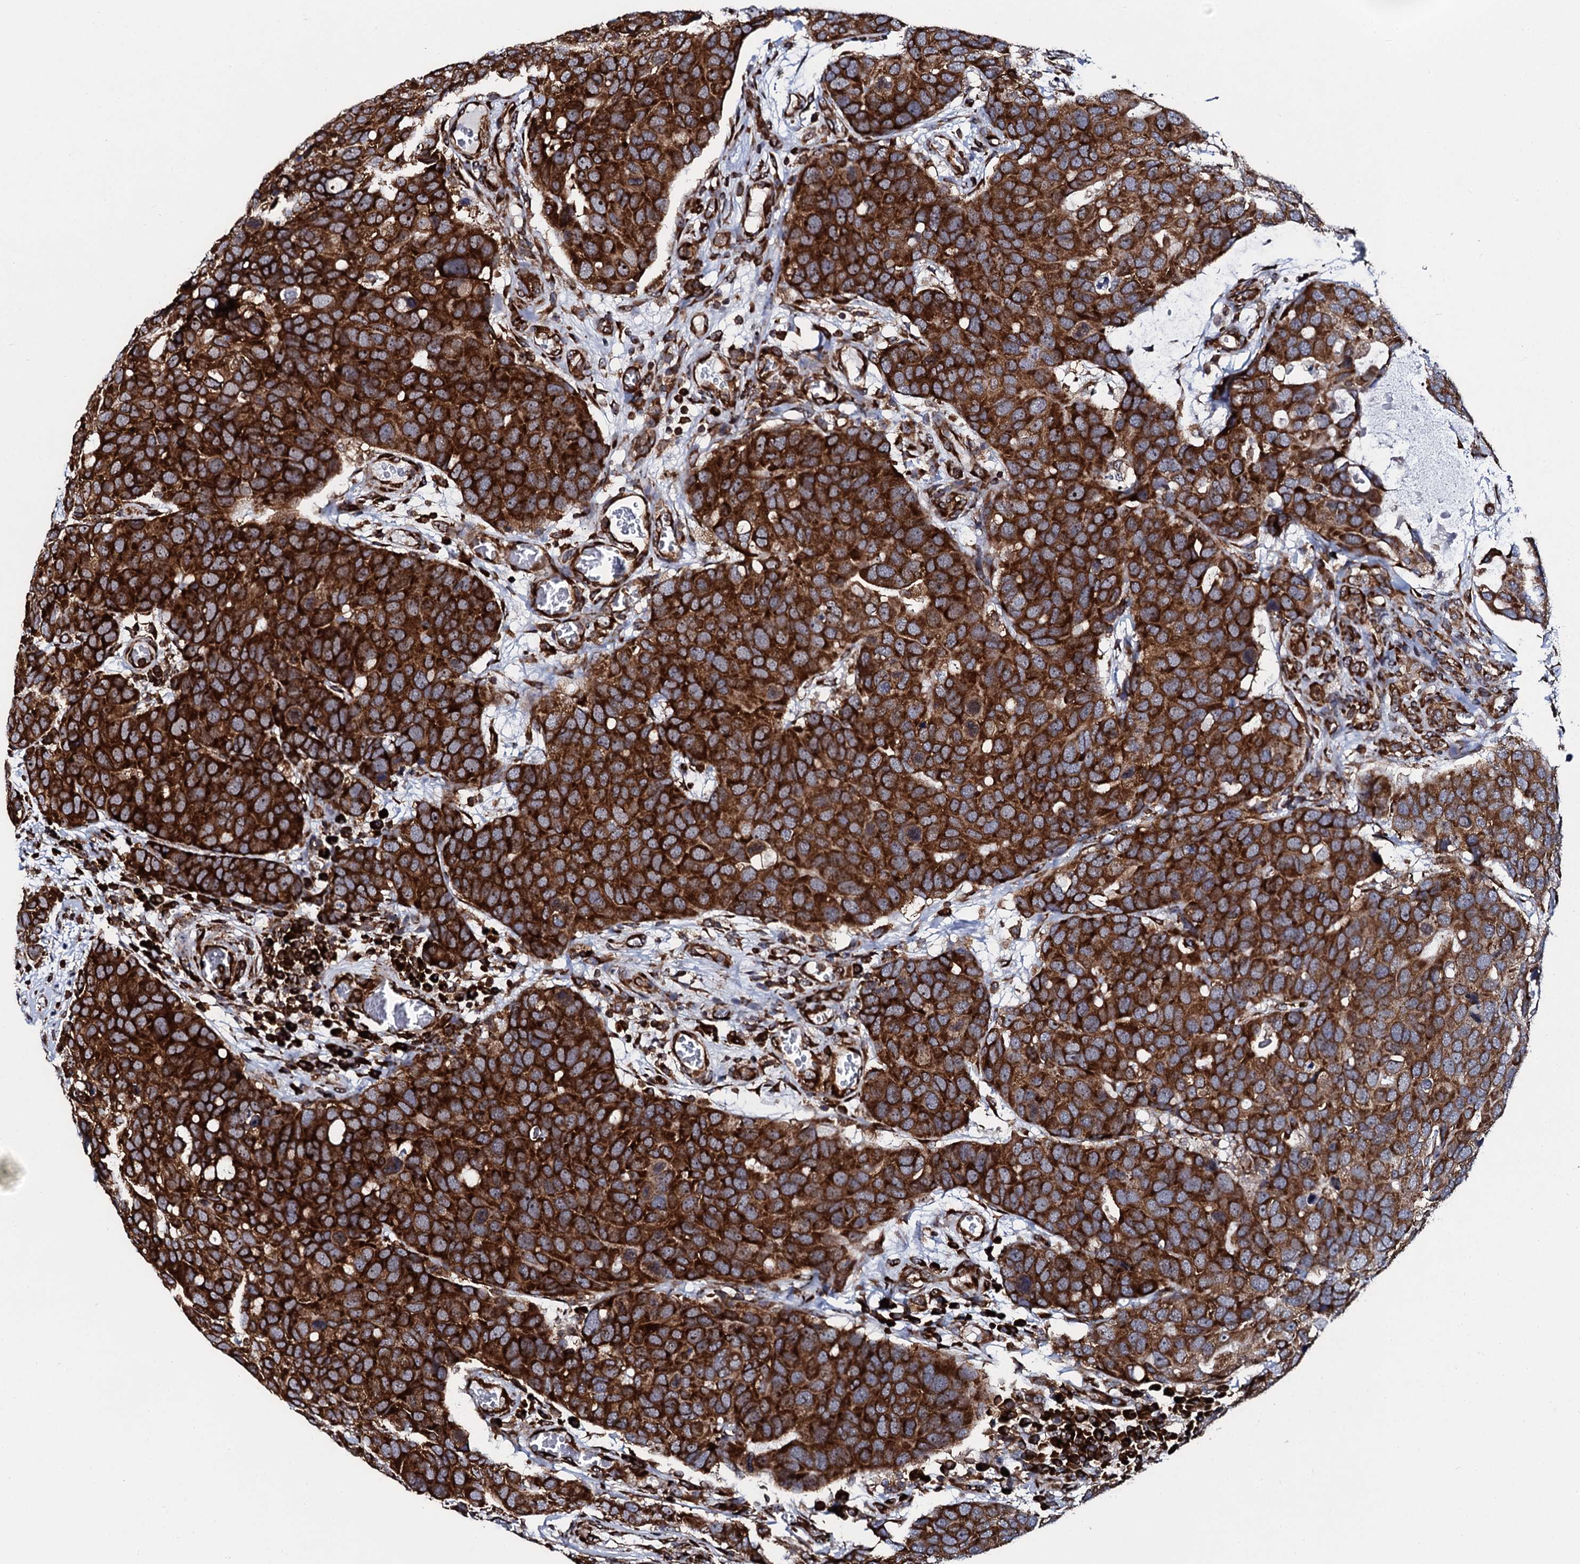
{"staining": {"intensity": "strong", "quantity": ">75%", "location": "cytoplasmic/membranous"}, "tissue": "breast cancer", "cell_type": "Tumor cells", "image_type": "cancer", "snomed": [{"axis": "morphology", "description": "Duct carcinoma"}, {"axis": "topography", "description": "Breast"}], "caption": "Immunohistochemistry (DAB (3,3'-diaminobenzidine)) staining of breast infiltrating ductal carcinoma reveals strong cytoplasmic/membranous protein positivity in approximately >75% of tumor cells.", "gene": "SPTY2D1", "patient": {"sex": "female", "age": 83}}